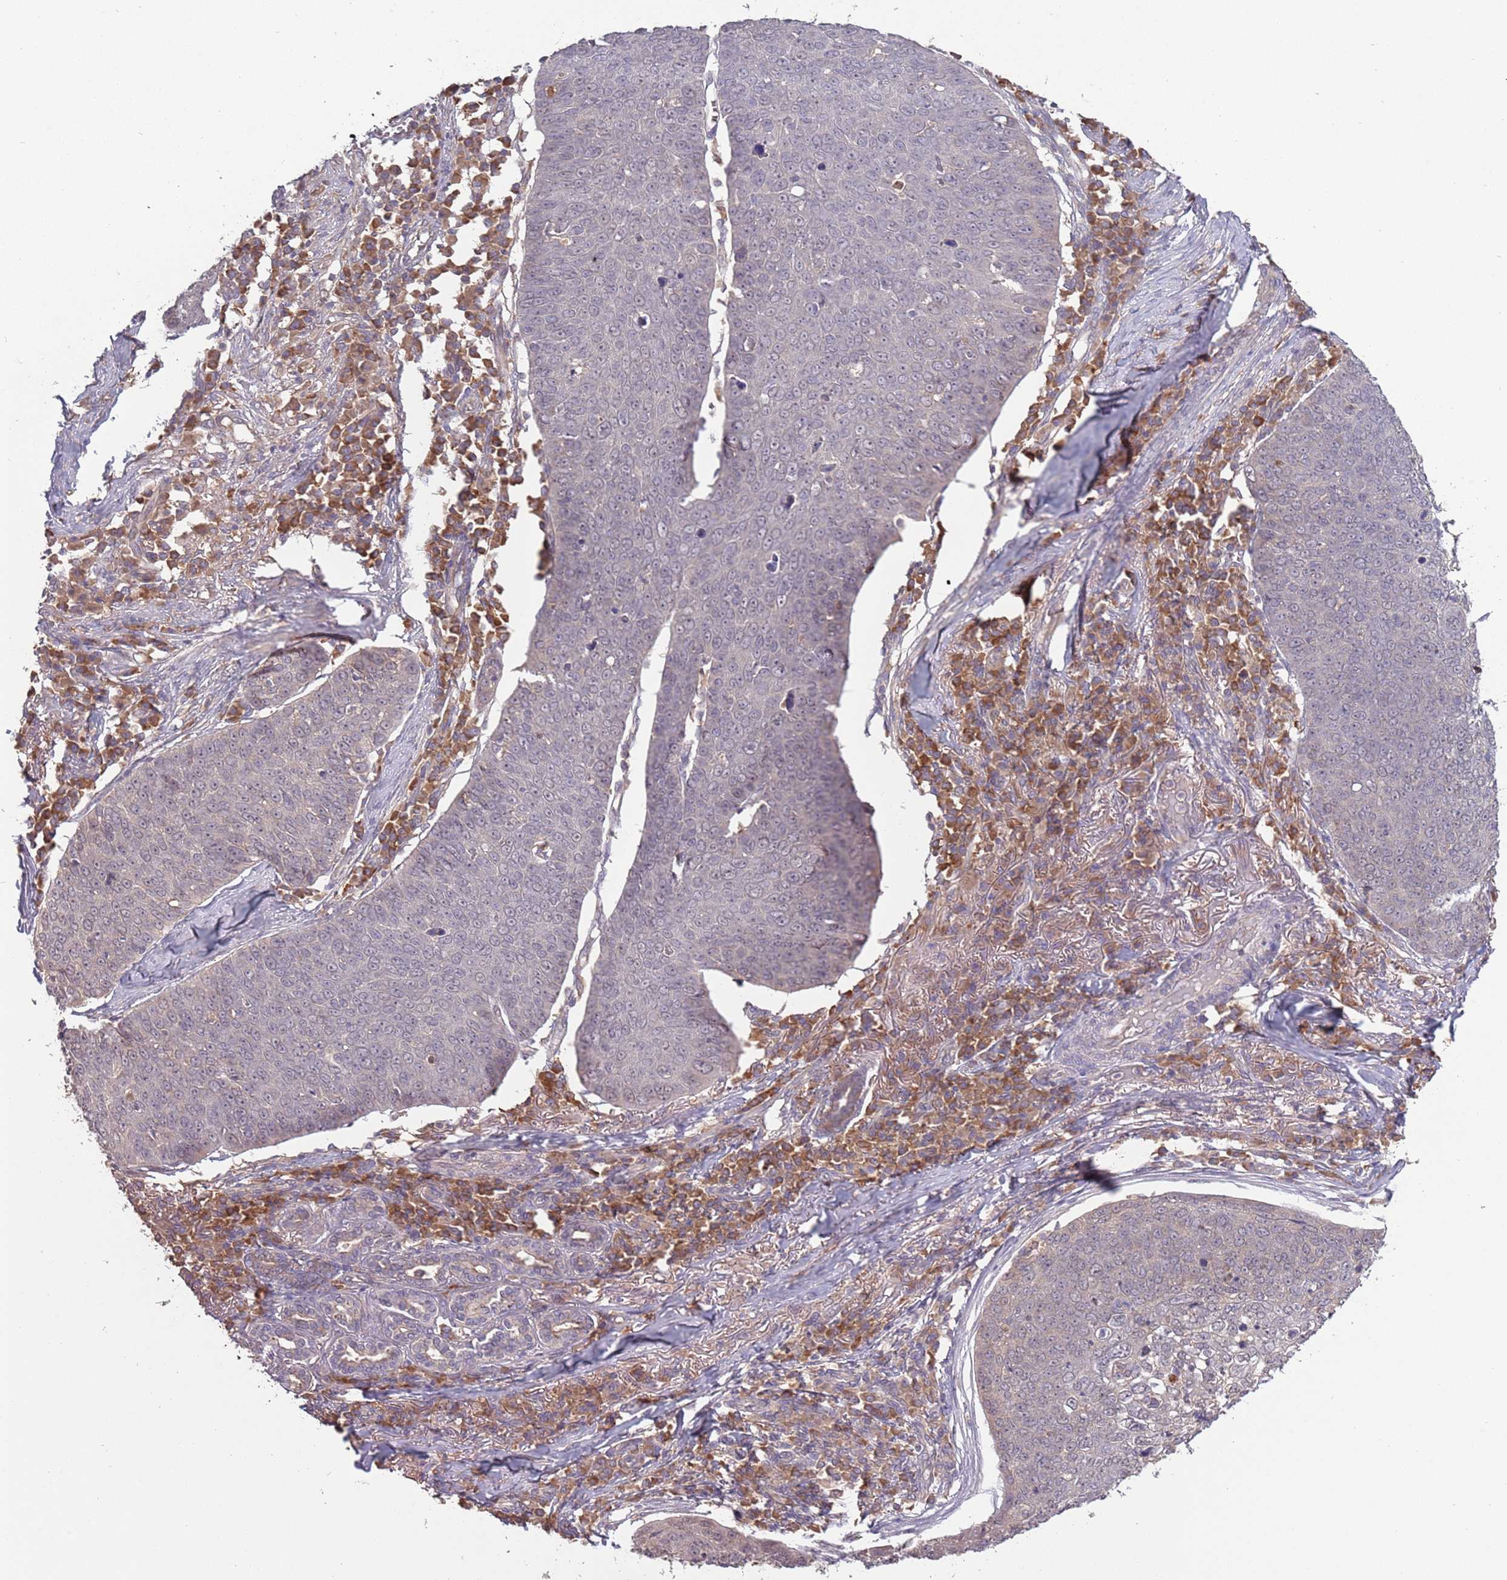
{"staining": {"intensity": "weak", "quantity": "<25%", "location": "cytoplasmic/membranous"}, "tissue": "skin cancer", "cell_type": "Tumor cells", "image_type": "cancer", "snomed": [{"axis": "morphology", "description": "Squamous cell carcinoma, NOS"}, {"axis": "topography", "description": "Skin"}], "caption": "Tumor cells show no significant protein positivity in skin squamous cell carcinoma.", "gene": "USP32", "patient": {"sex": "male", "age": 71}}